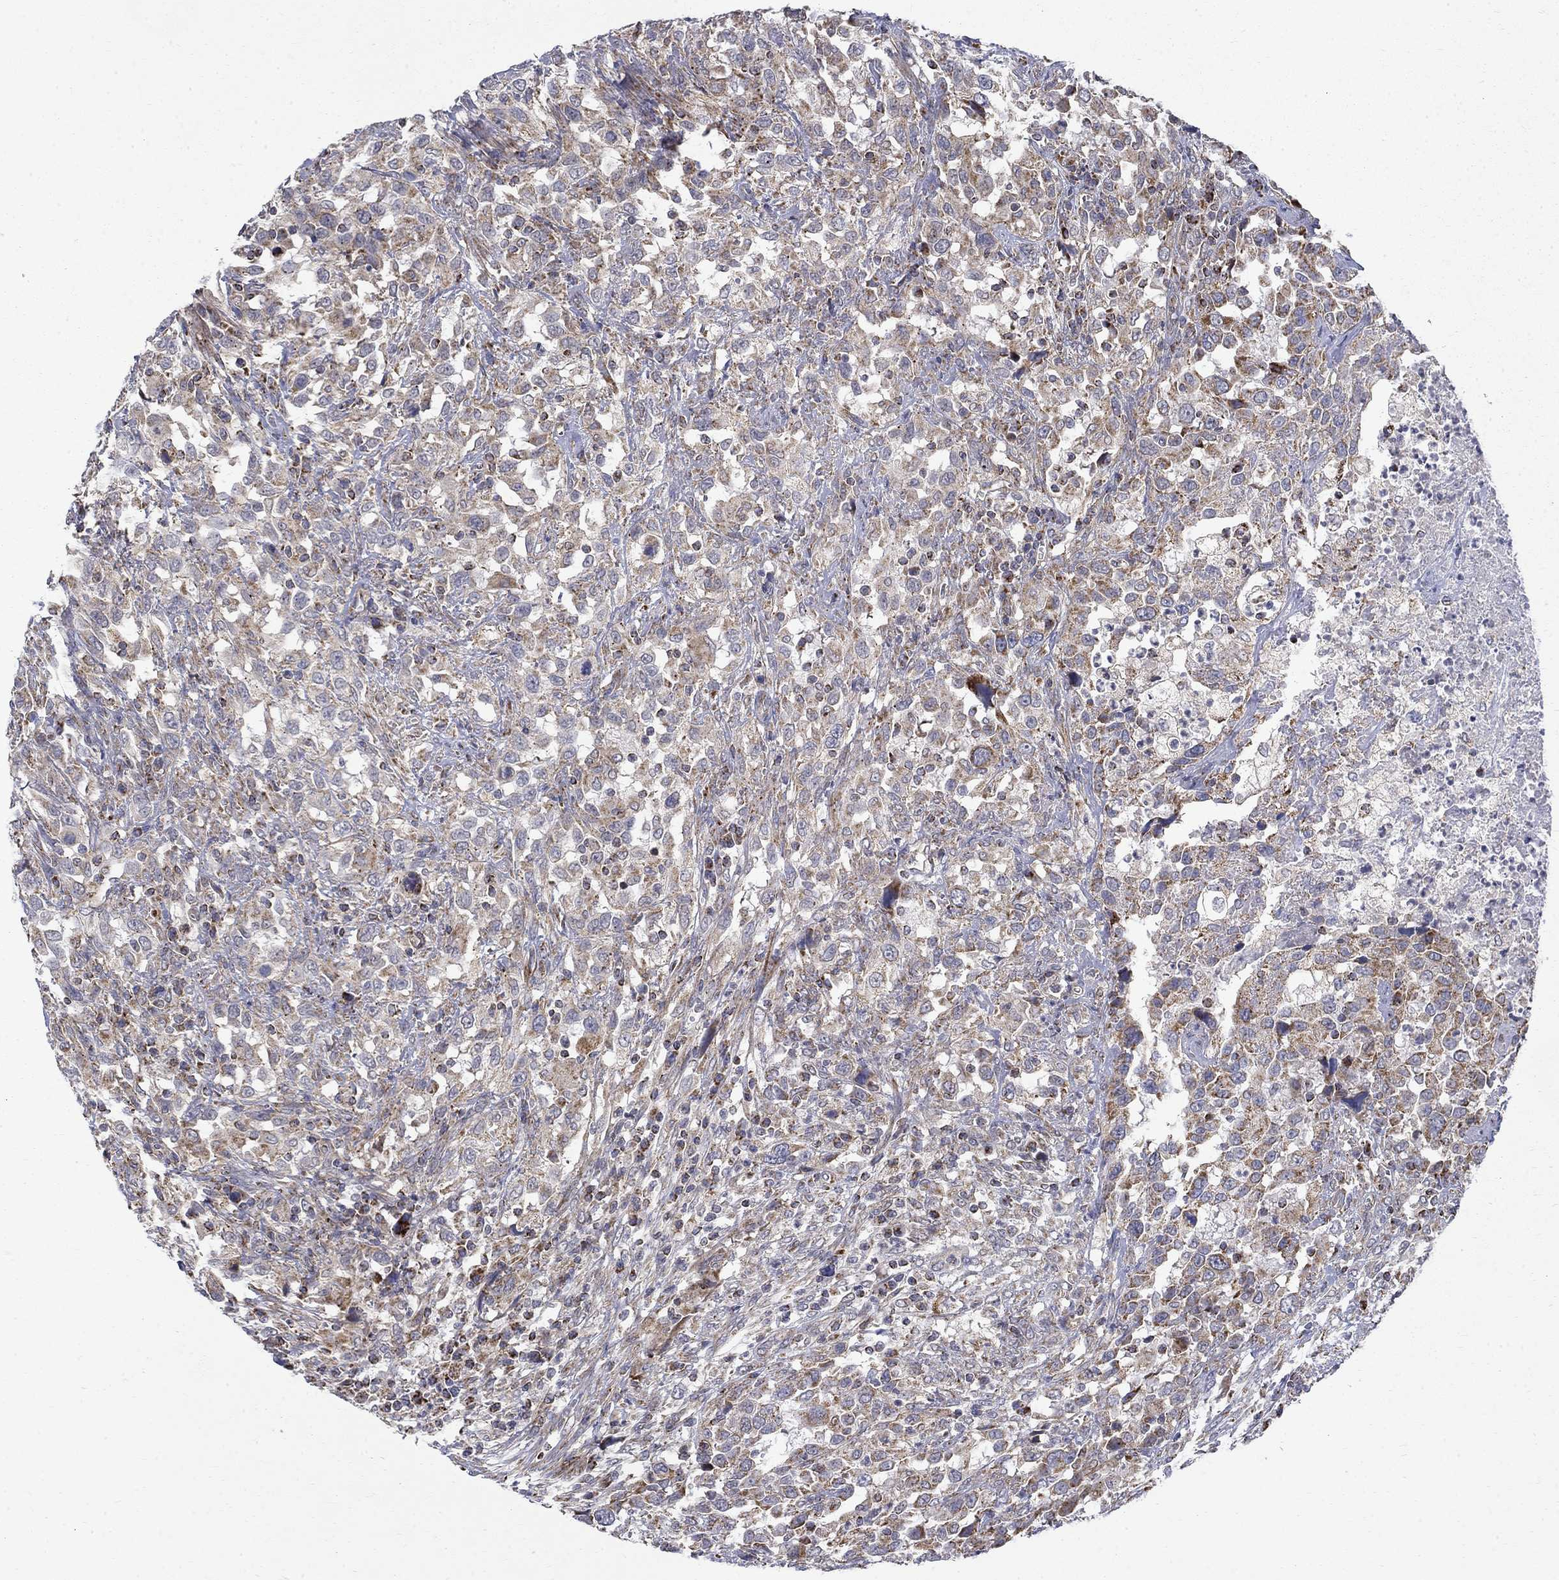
{"staining": {"intensity": "moderate", "quantity": "25%-75%", "location": "cytoplasmic/membranous"}, "tissue": "urothelial cancer", "cell_type": "Tumor cells", "image_type": "cancer", "snomed": [{"axis": "morphology", "description": "Urothelial carcinoma, NOS"}, {"axis": "morphology", "description": "Urothelial carcinoma, High grade"}, {"axis": "topography", "description": "Urinary bladder"}], "caption": "The micrograph demonstrates a brown stain indicating the presence of a protein in the cytoplasmic/membranous of tumor cells in urothelial cancer.", "gene": "PCBP3", "patient": {"sex": "female", "age": 64}}